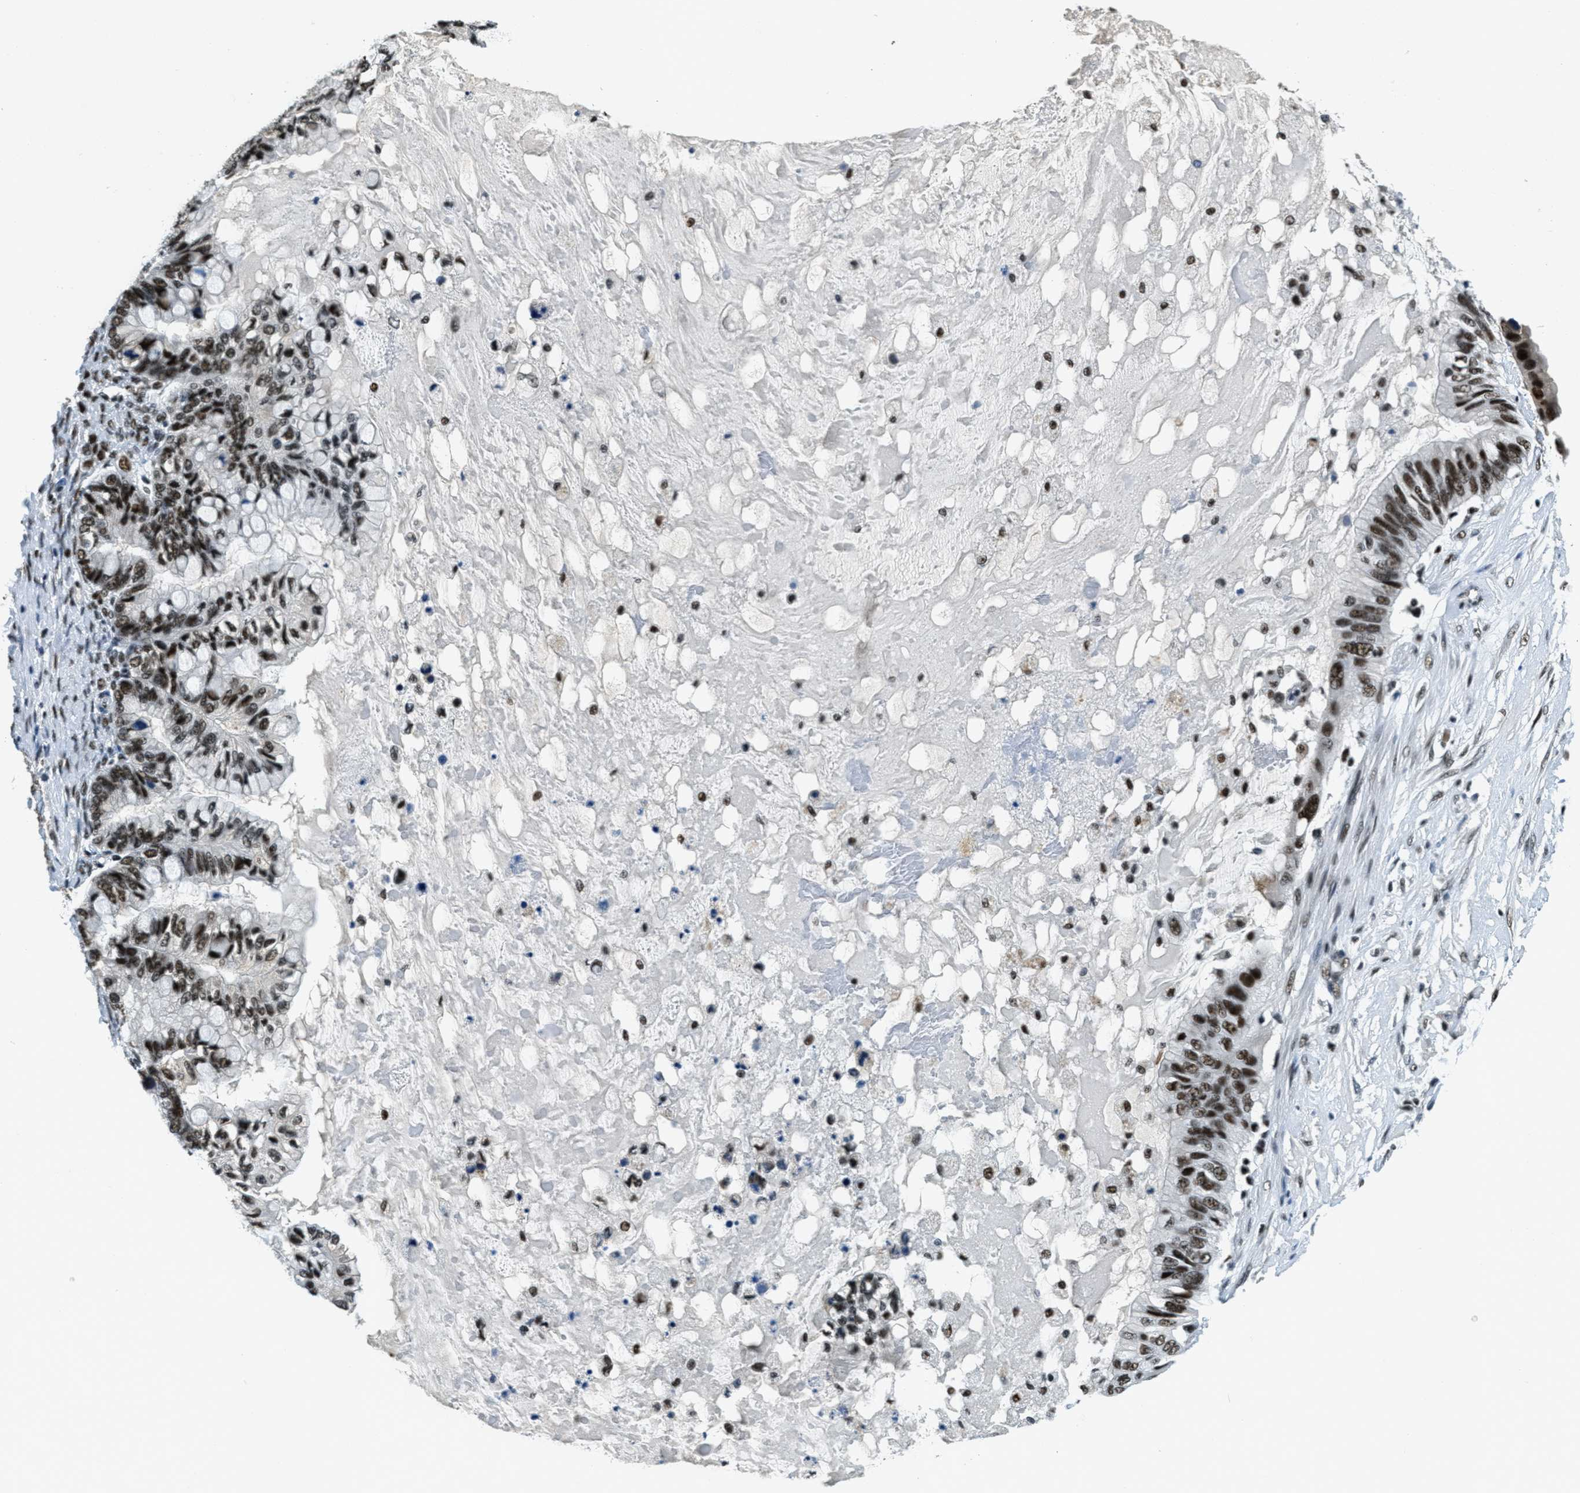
{"staining": {"intensity": "strong", "quantity": ">75%", "location": "nuclear"}, "tissue": "ovarian cancer", "cell_type": "Tumor cells", "image_type": "cancer", "snomed": [{"axis": "morphology", "description": "Cystadenocarcinoma, mucinous, NOS"}, {"axis": "topography", "description": "Ovary"}], "caption": "A brown stain shows strong nuclear staining of a protein in ovarian mucinous cystadenocarcinoma tumor cells.", "gene": "SSB", "patient": {"sex": "female", "age": 80}}